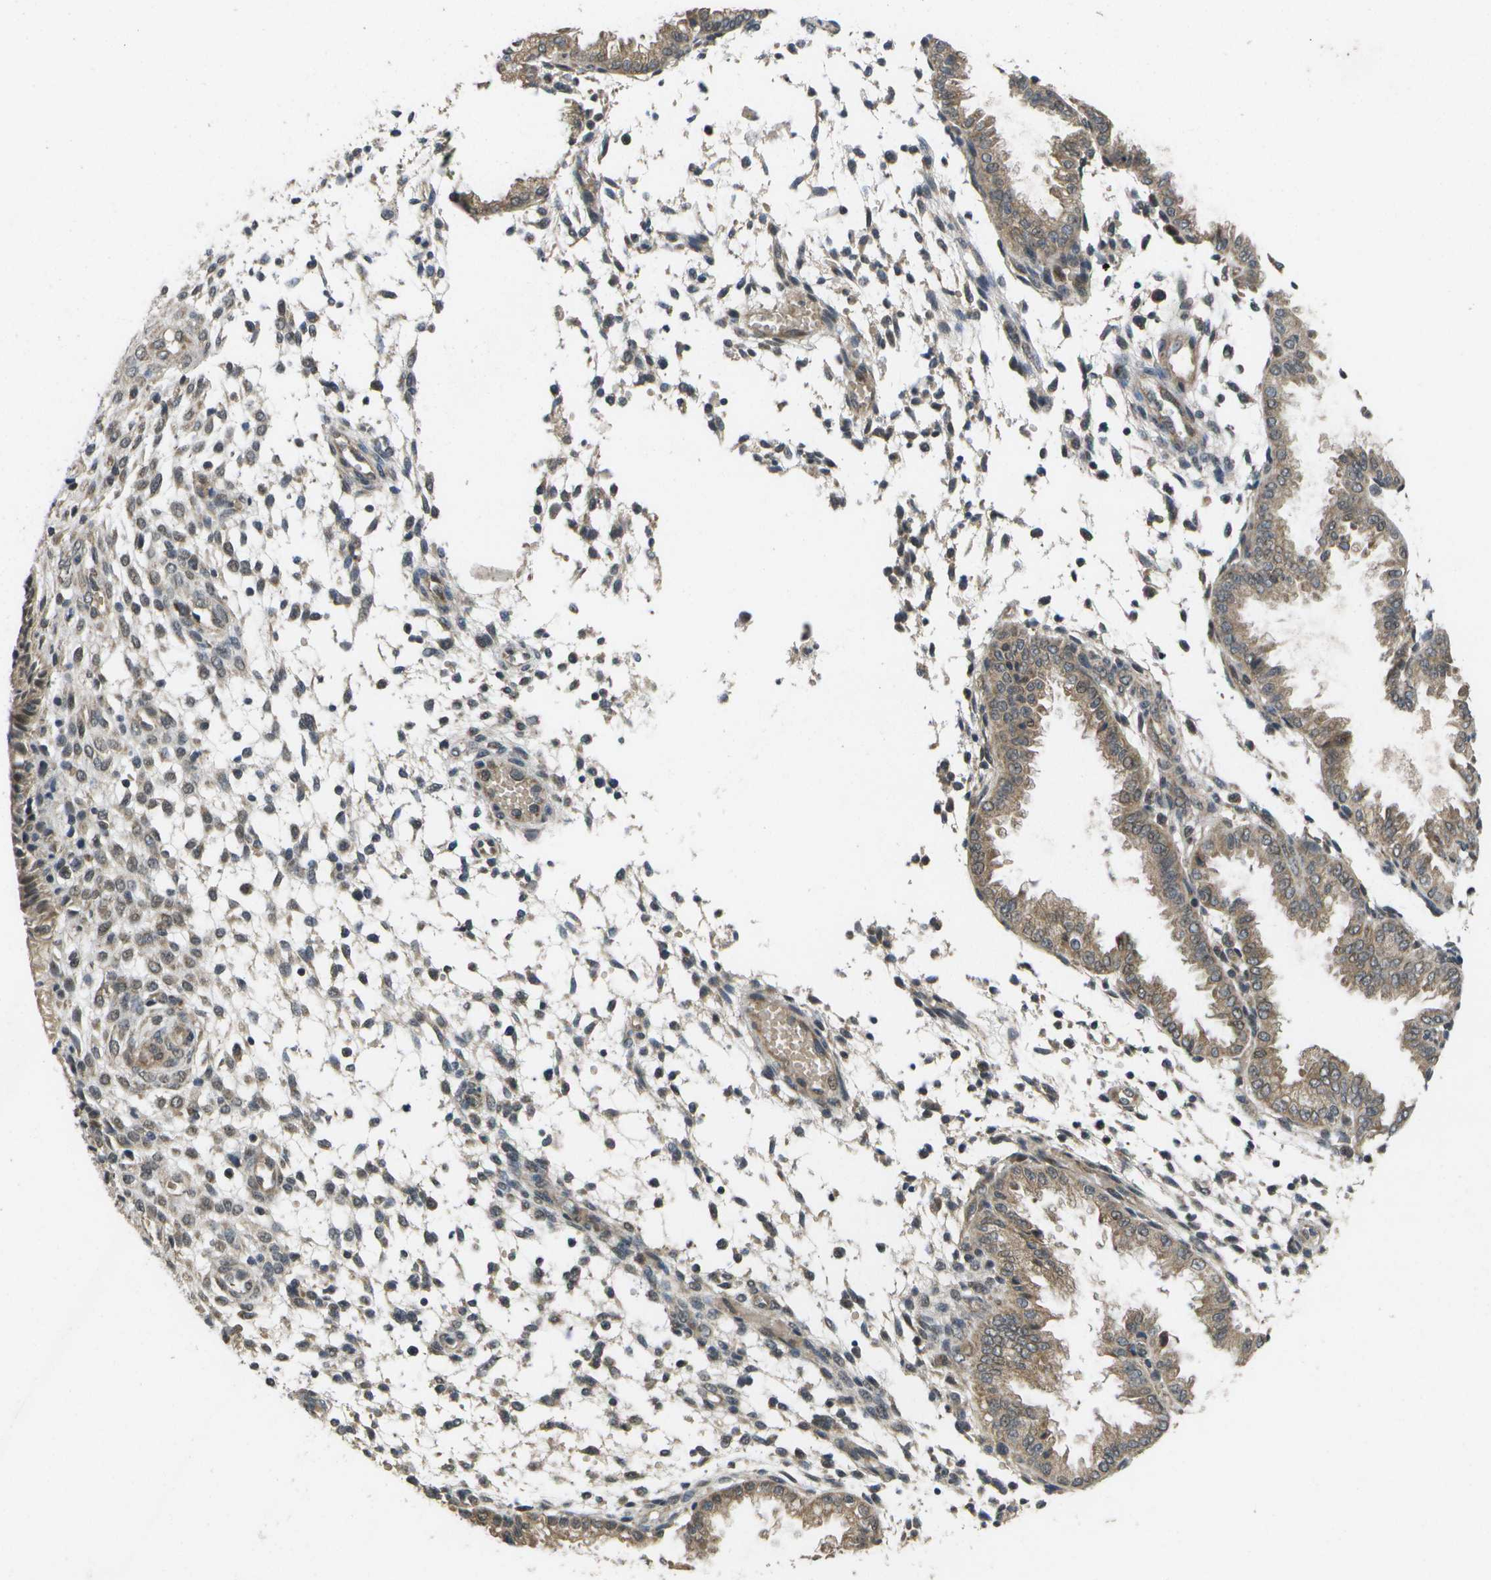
{"staining": {"intensity": "weak", "quantity": "25%-75%", "location": "cytoplasmic/membranous"}, "tissue": "endometrium", "cell_type": "Cells in endometrial stroma", "image_type": "normal", "snomed": [{"axis": "morphology", "description": "Normal tissue, NOS"}, {"axis": "topography", "description": "Endometrium"}], "caption": "A photomicrograph showing weak cytoplasmic/membranous expression in approximately 25%-75% of cells in endometrial stroma in unremarkable endometrium, as visualized by brown immunohistochemical staining.", "gene": "ALAS1", "patient": {"sex": "female", "age": 33}}